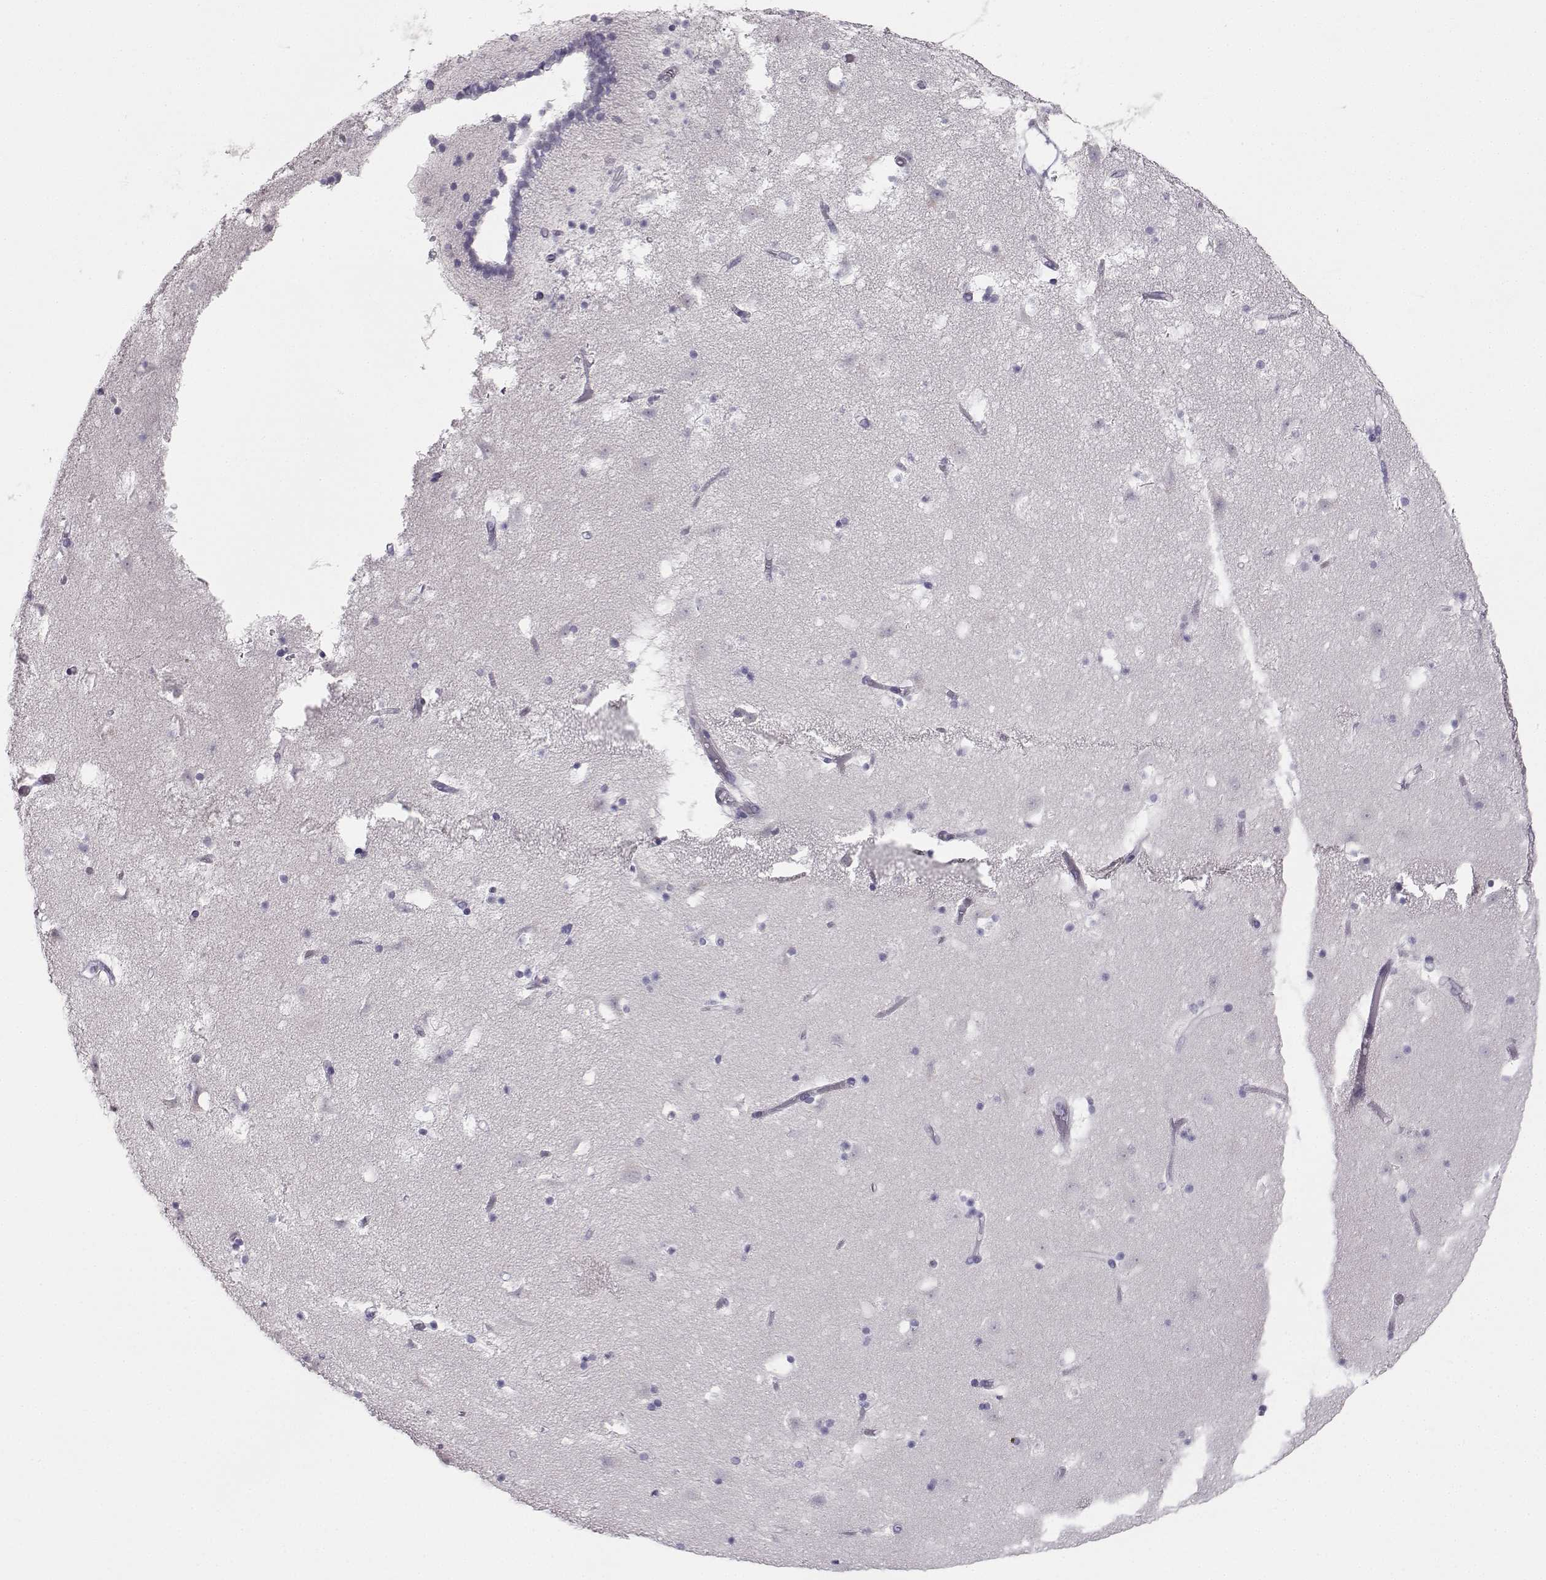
{"staining": {"intensity": "negative", "quantity": "none", "location": "none"}, "tissue": "caudate", "cell_type": "Glial cells", "image_type": "normal", "snomed": [{"axis": "morphology", "description": "Normal tissue, NOS"}, {"axis": "topography", "description": "Lateral ventricle wall"}], "caption": "High power microscopy photomicrograph of an immunohistochemistry image of normal caudate, revealing no significant positivity in glial cells.", "gene": "SYCE1", "patient": {"sex": "female", "age": 42}}